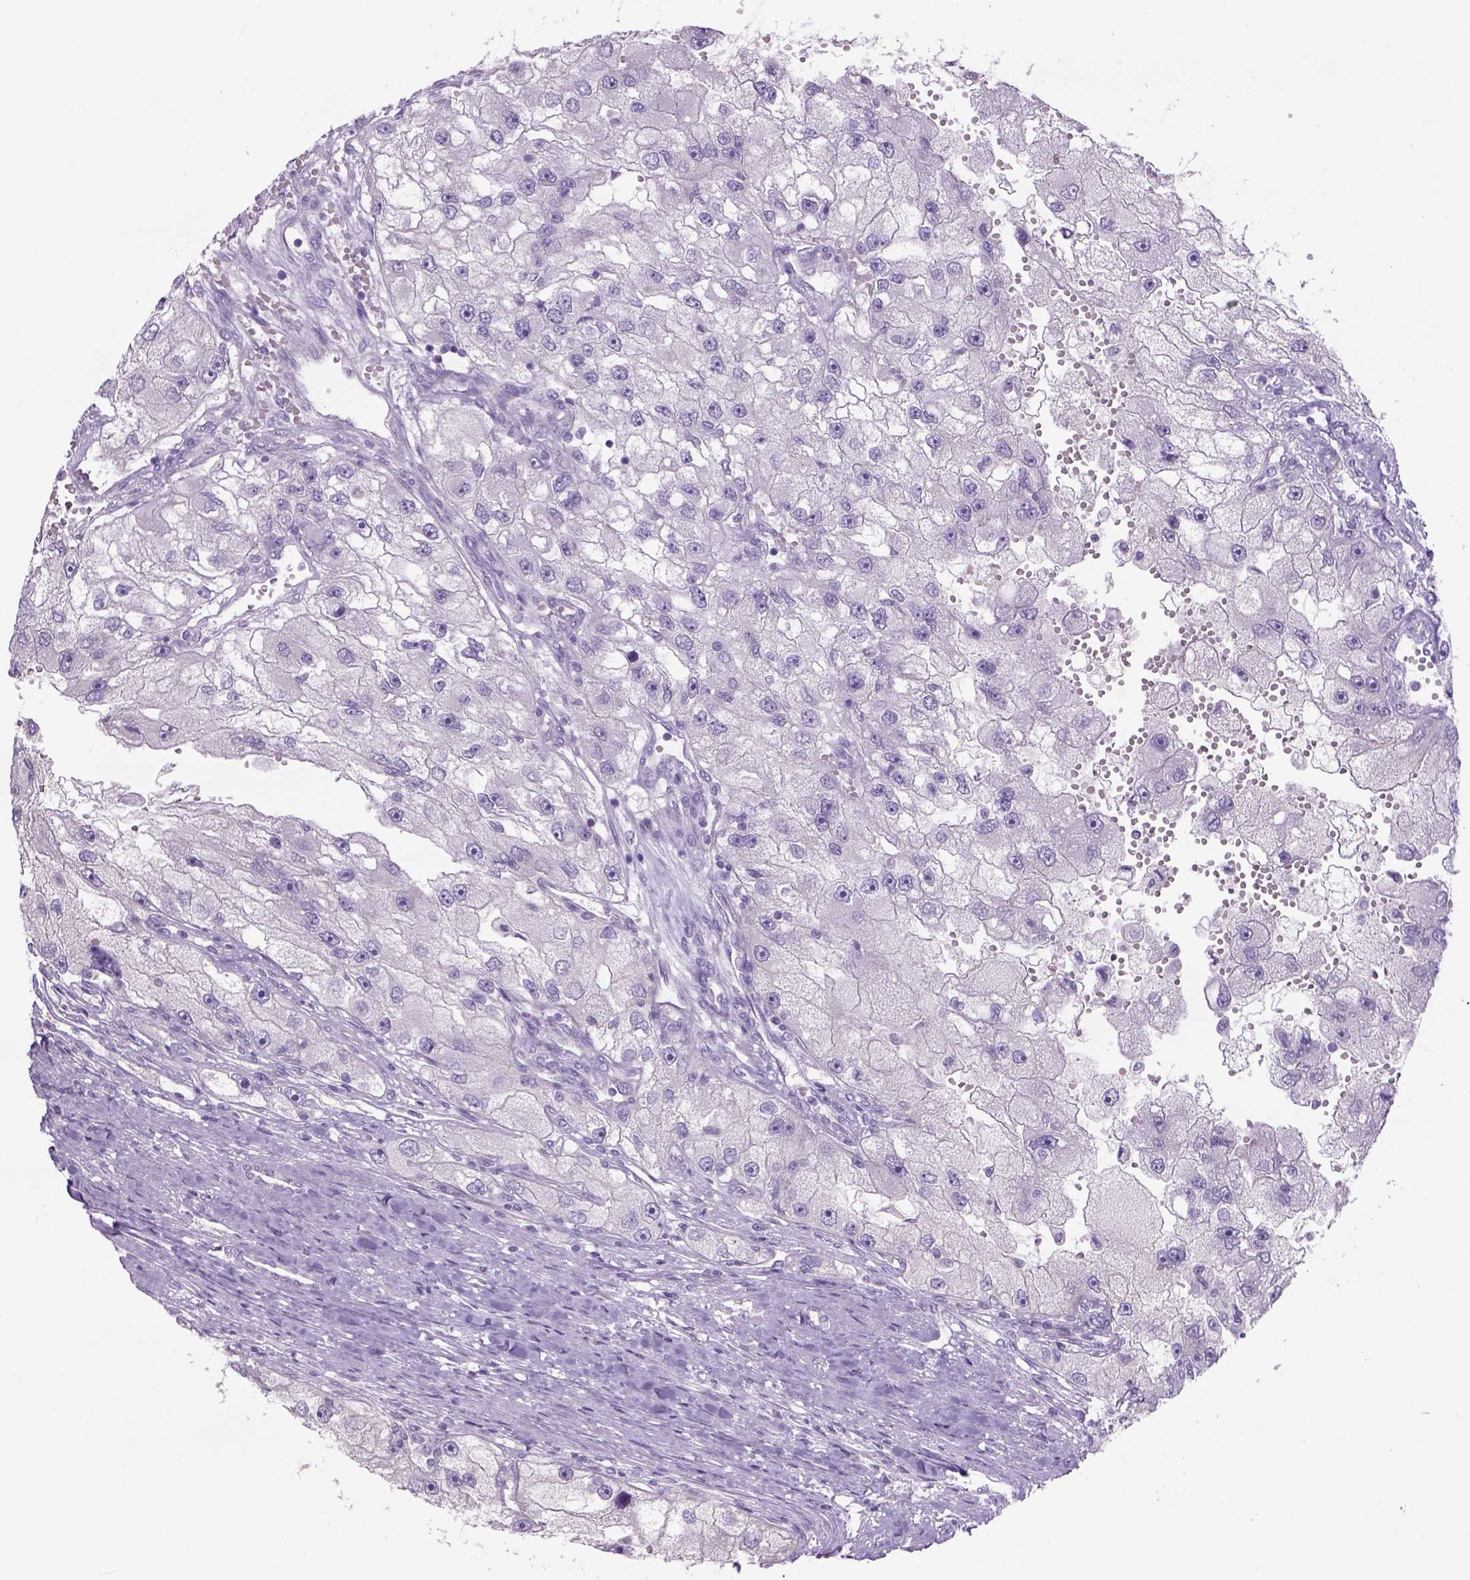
{"staining": {"intensity": "negative", "quantity": "none", "location": "none"}, "tissue": "renal cancer", "cell_type": "Tumor cells", "image_type": "cancer", "snomed": [{"axis": "morphology", "description": "Adenocarcinoma, NOS"}, {"axis": "topography", "description": "Kidney"}], "caption": "Immunohistochemistry (IHC) image of human renal cancer (adenocarcinoma) stained for a protein (brown), which reveals no positivity in tumor cells.", "gene": "TENM4", "patient": {"sex": "male", "age": 63}}